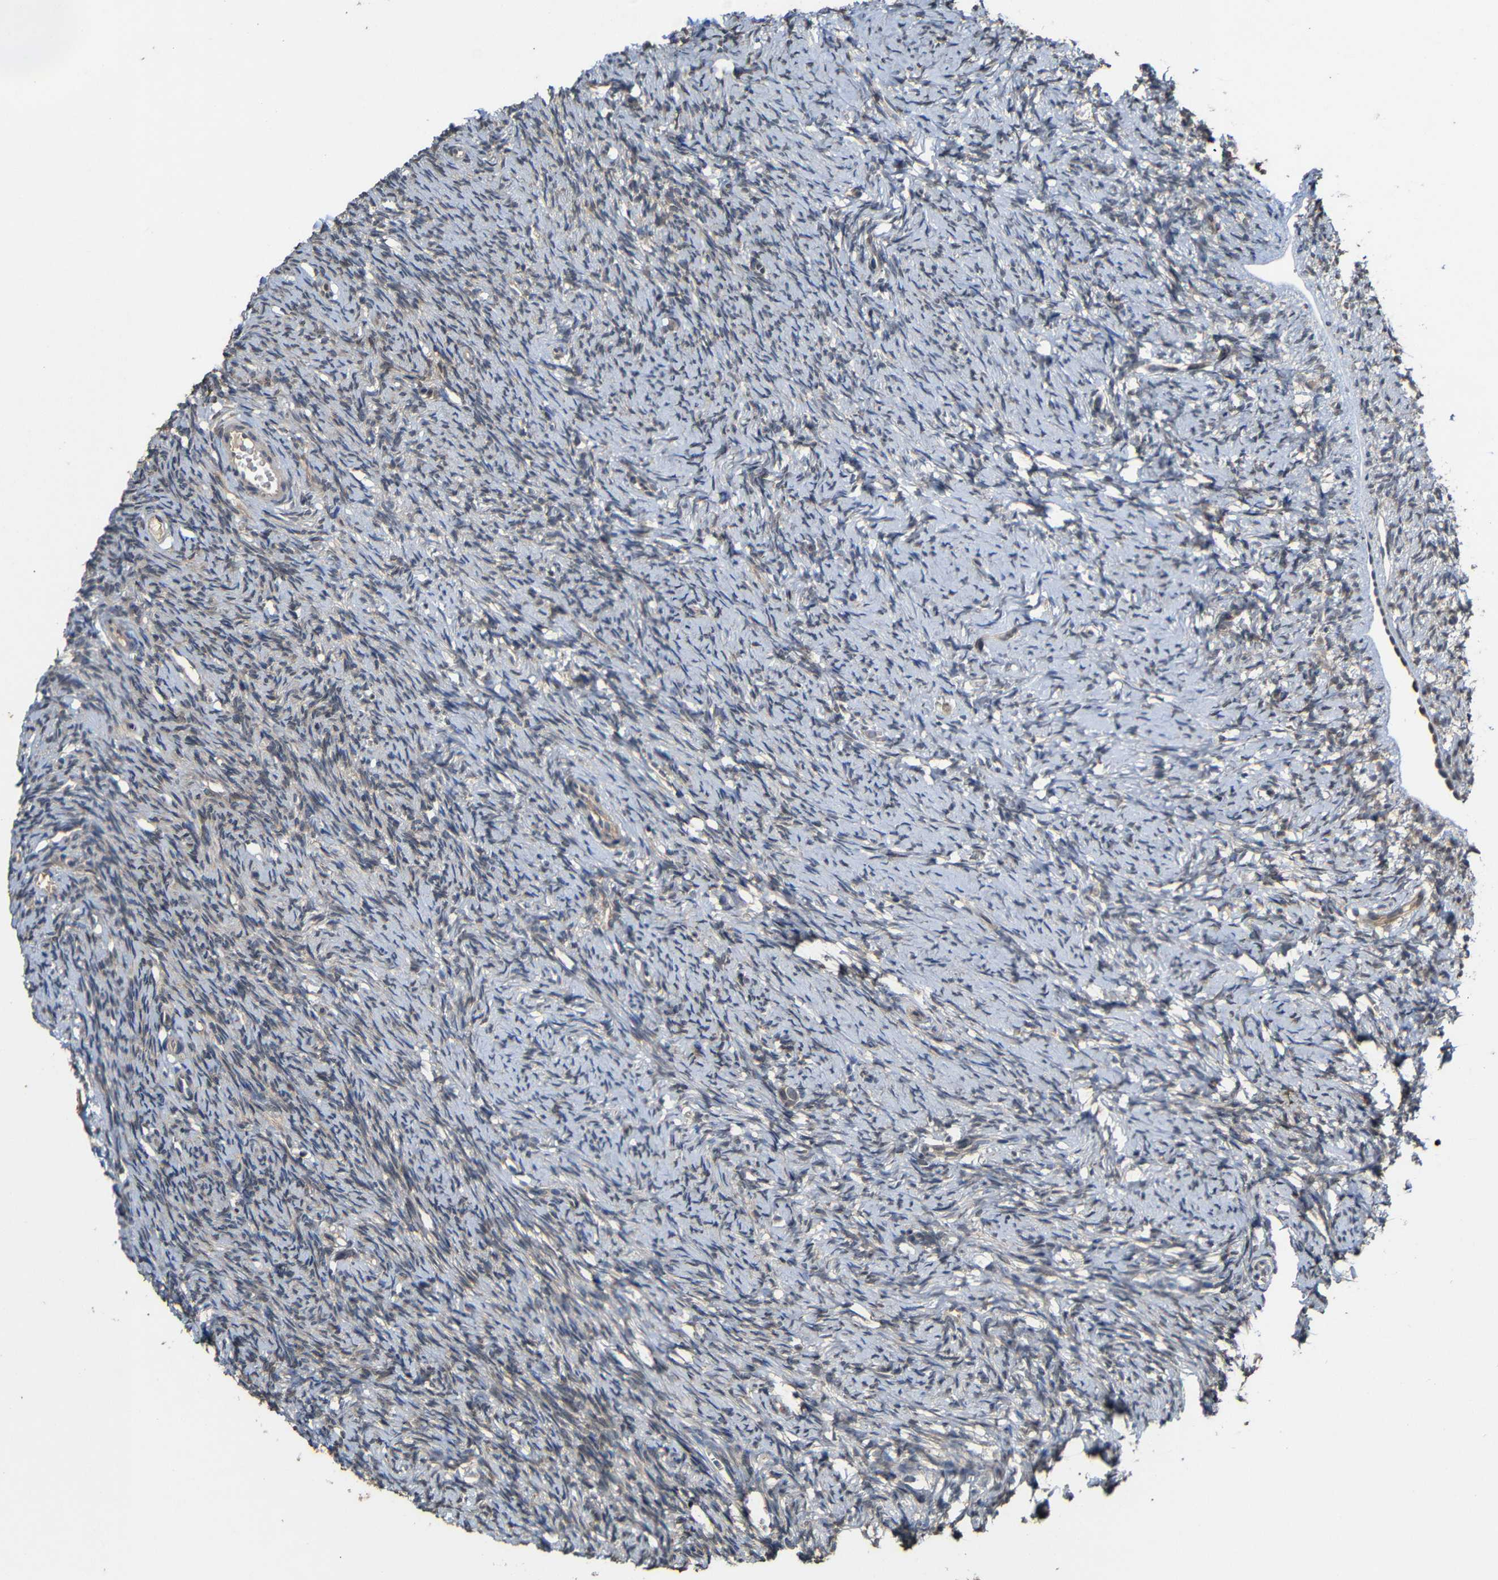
{"staining": {"intensity": "weak", "quantity": "25%-75%", "location": "cytoplasmic/membranous"}, "tissue": "ovary", "cell_type": "Ovarian stroma cells", "image_type": "normal", "snomed": [{"axis": "morphology", "description": "Normal tissue, NOS"}, {"axis": "topography", "description": "Ovary"}], "caption": "Protein analysis of benign ovary displays weak cytoplasmic/membranous staining in approximately 25%-75% of ovarian stroma cells. The staining was performed using DAB (3,3'-diaminobenzidine), with brown indicating positive protein expression. Nuclei are stained blue with hematoxylin.", "gene": "ATG12", "patient": {"sex": "female", "age": 33}}